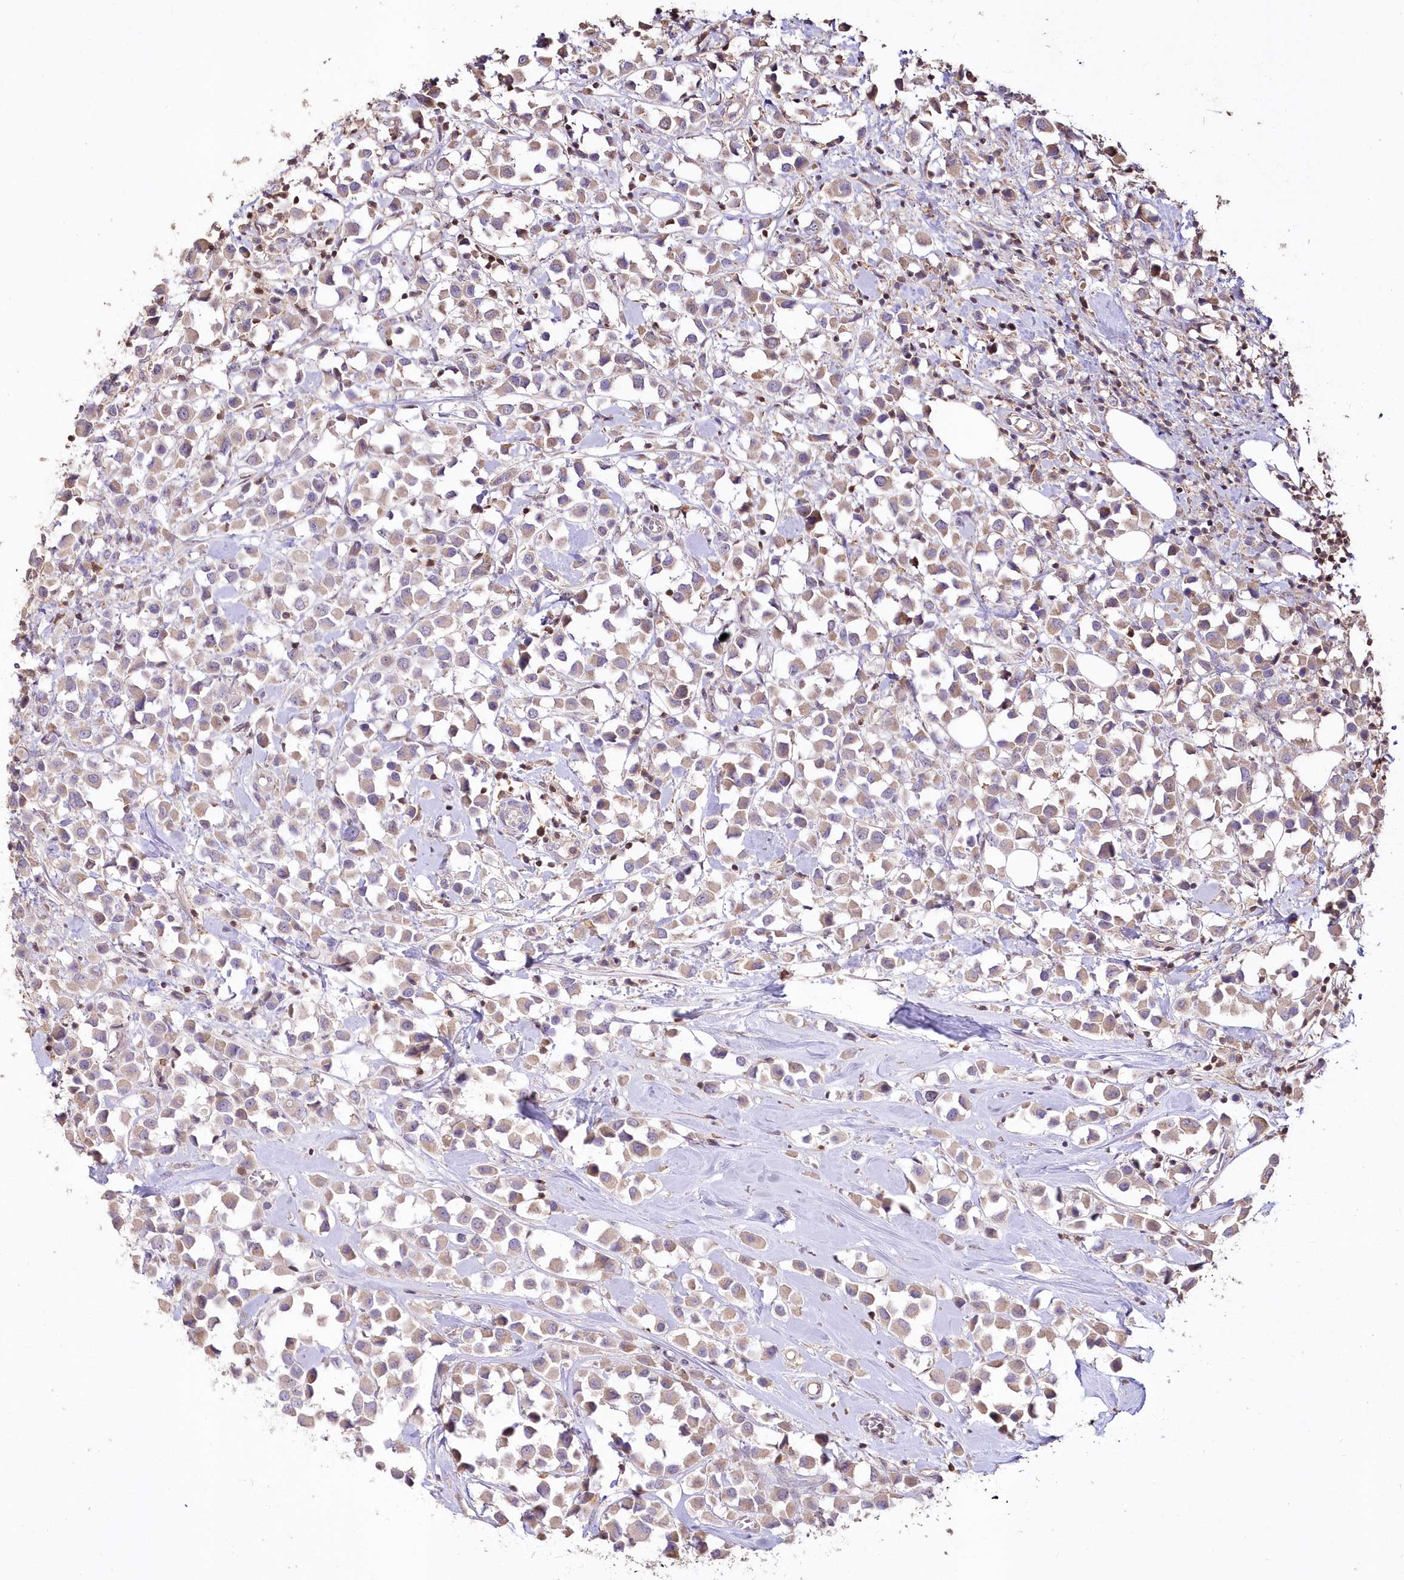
{"staining": {"intensity": "weak", "quantity": "25%-75%", "location": "cytoplasmic/membranous"}, "tissue": "breast cancer", "cell_type": "Tumor cells", "image_type": "cancer", "snomed": [{"axis": "morphology", "description": "Duct carcinoma"}, {"axis": "topography", "description": "Breast"}], "caption": "Protein staining by immunohistochemistry shows weak cytoplasmic/membranous expression in approximately 25%-75% of tumor cells in breast cancer.", "gene": "STK17B", "patient": {"sex": "female", "age": 61}}